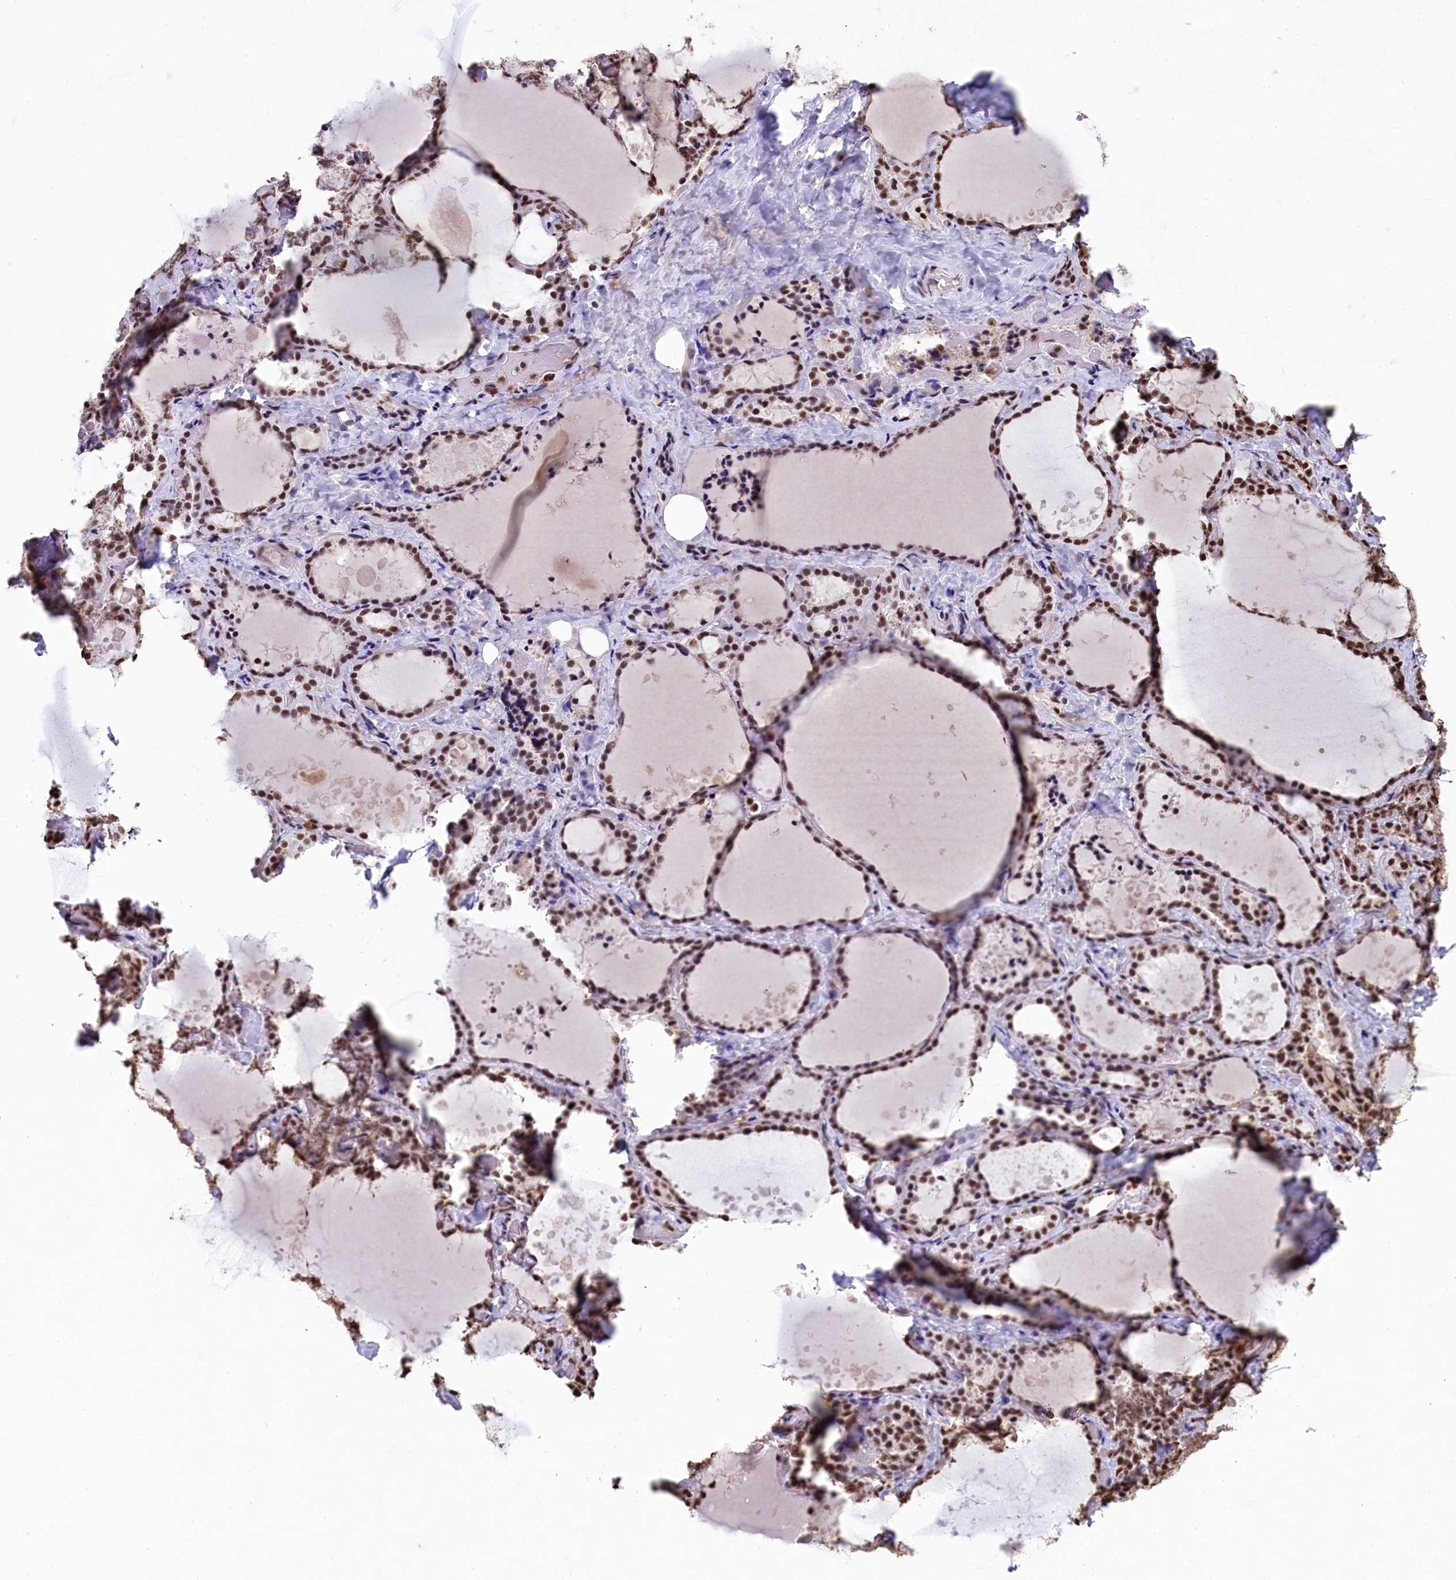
{"staining": {"intensity": "strong", "quantity": "25%-75%", "location": "nuclear"}, "tissue": "thyroid gland", "cell_type": "Glandular cells", "image_type": "normal", "snomed": [{"axis": "morphology", "description": "Normal tissue, NOS"}, {"axis": "topography", "description": "Thyroid gland"}], "caption": "Thyroid gland was stained to show a protein in brown. There is high levels of strong nuclear expression in approximately 25%-75% of glandular cells. (brown staining indicates protein expression, while blue staining denotes nuclei).", "gene": "SNRPD2", "patient": {"sex": "female", "age": 44}}